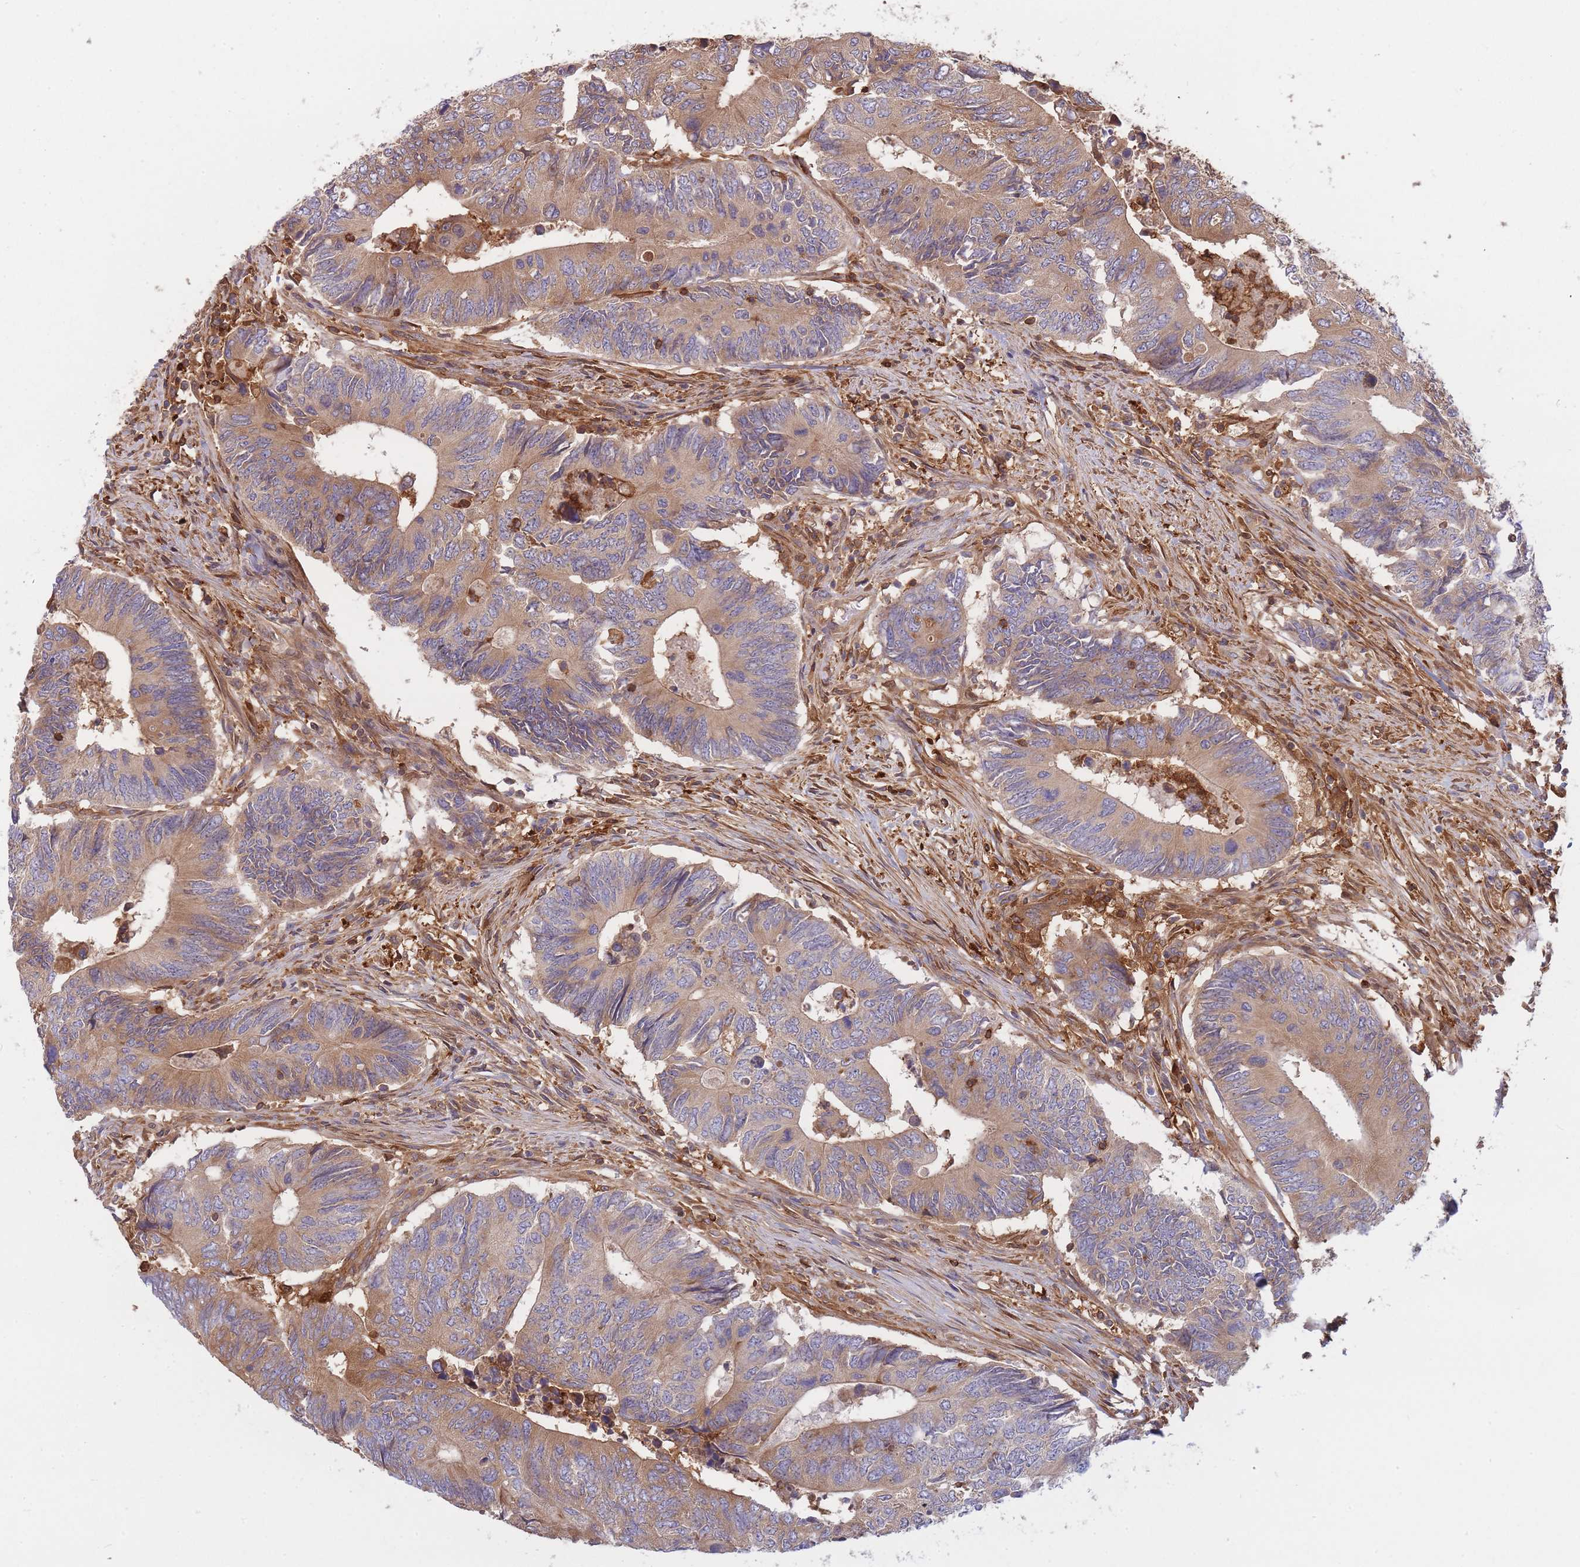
{"staining": {"intensity": "moderate", "quantity": ">75%", "location": "cytoplasmic/membranous"}, "tissue": "colorectal cancer", "cell_type": "Tumor cells", "image_type": "cancer", "snomed": [{"axis": "morphology", "description": "Adenocarcinoma, NOS"}, {"axis": "topography", "description": "Colon"}], "caption": "An image of adenocarcinoma (colorectal) stained for a protein exhibits moderate cytoplasmic/membranous brown staining in tumor cells. The protein is stained brown, and the nuclei are stained in blue (DAB IHC with brightfield microscopy, high magnification).", "gene": "SLC4A9", "patient": {"sex": "male", "age": 87}}